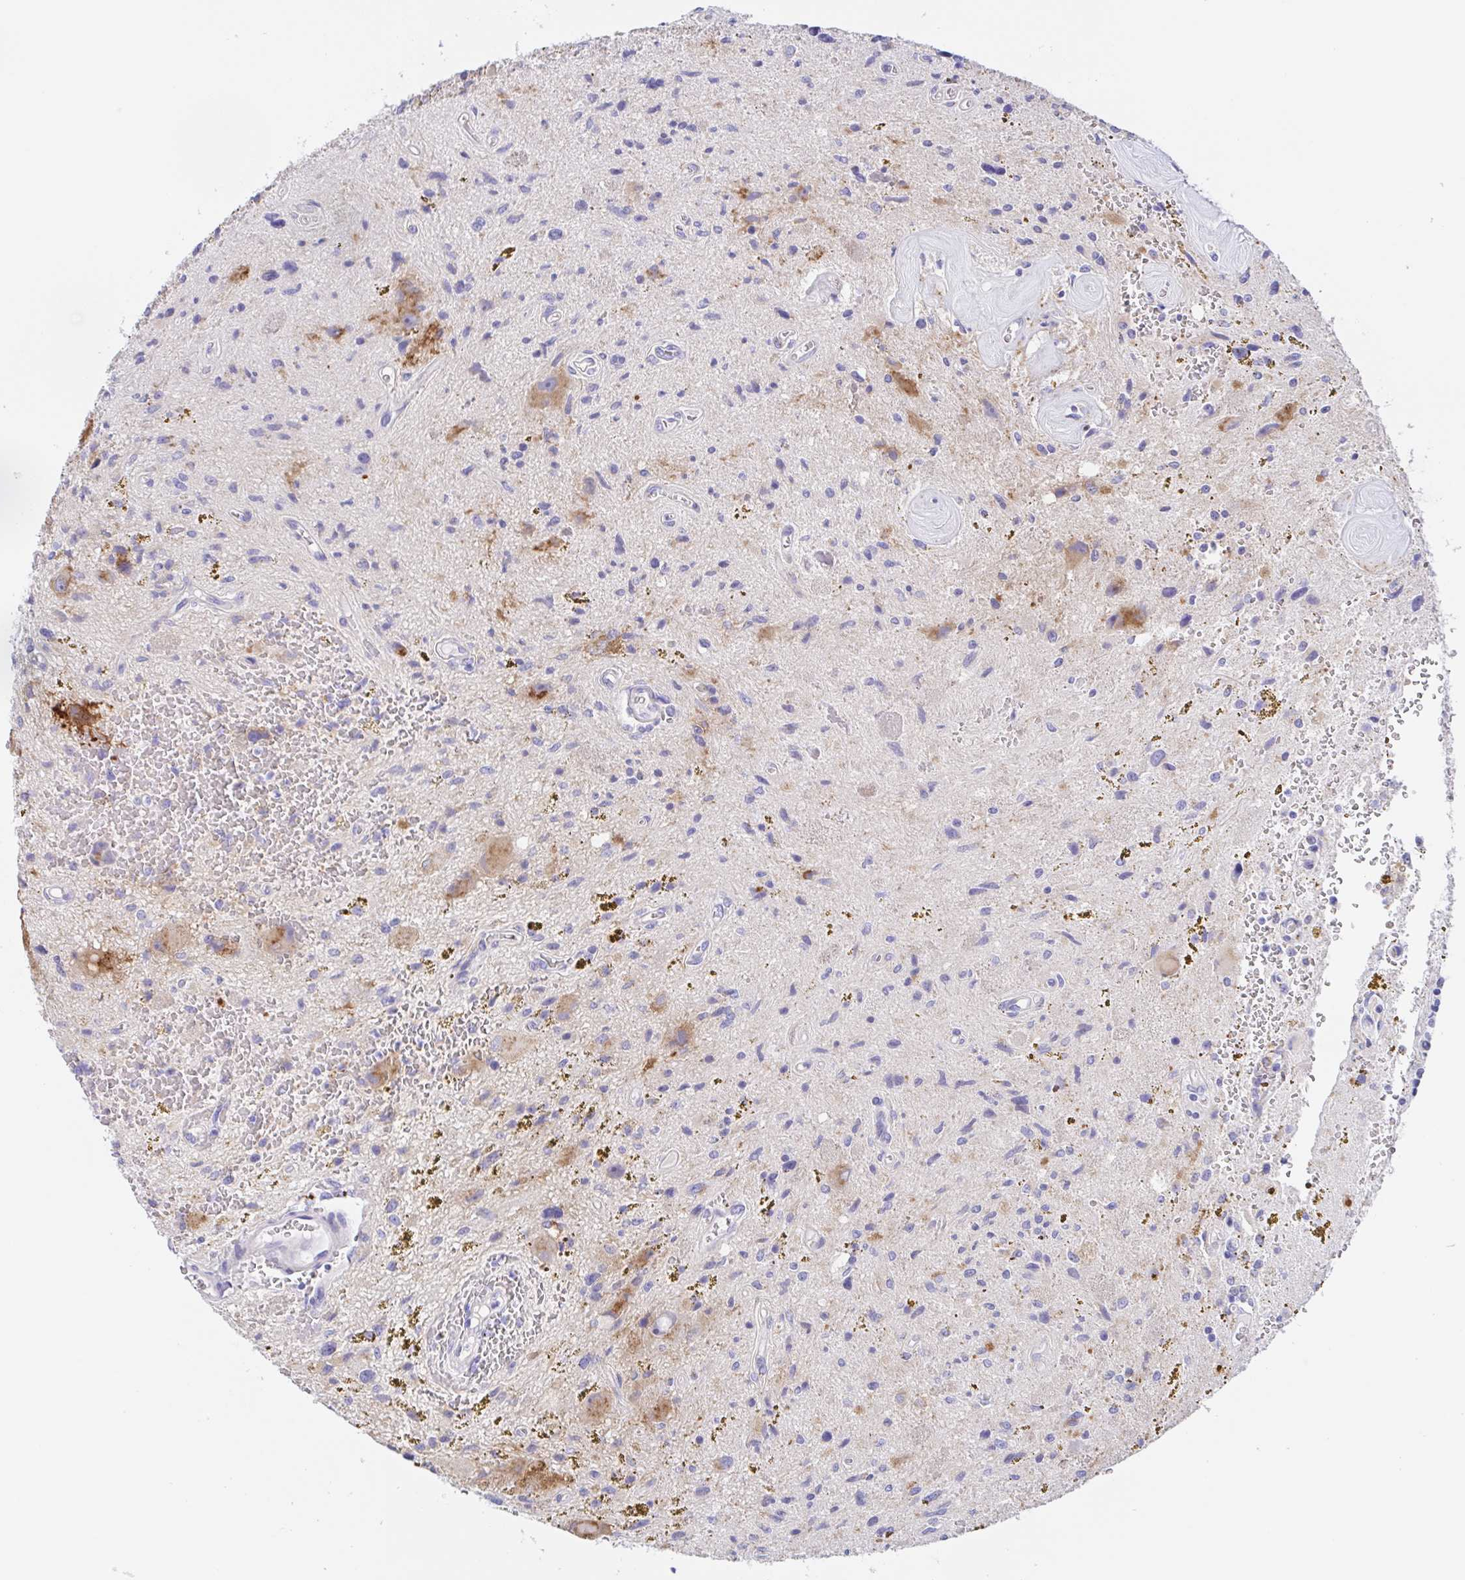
{"staining": {"intensity": "negative", "quantity": "none", "location": "none"}, "tissue": "glioma", "cell_type": "Tumor cells", "image_type": "cancer", "snomed": [{"axis": "morphology", "description": "Glioma, malignant, Low grade"}, {"axis": "topography", "description": "Cerebellum"}], "caption": "There is no significant positivity in tumor cells of glioma.", "gene": "SCG3", "patient": {"sex": "female", "age": 14}}